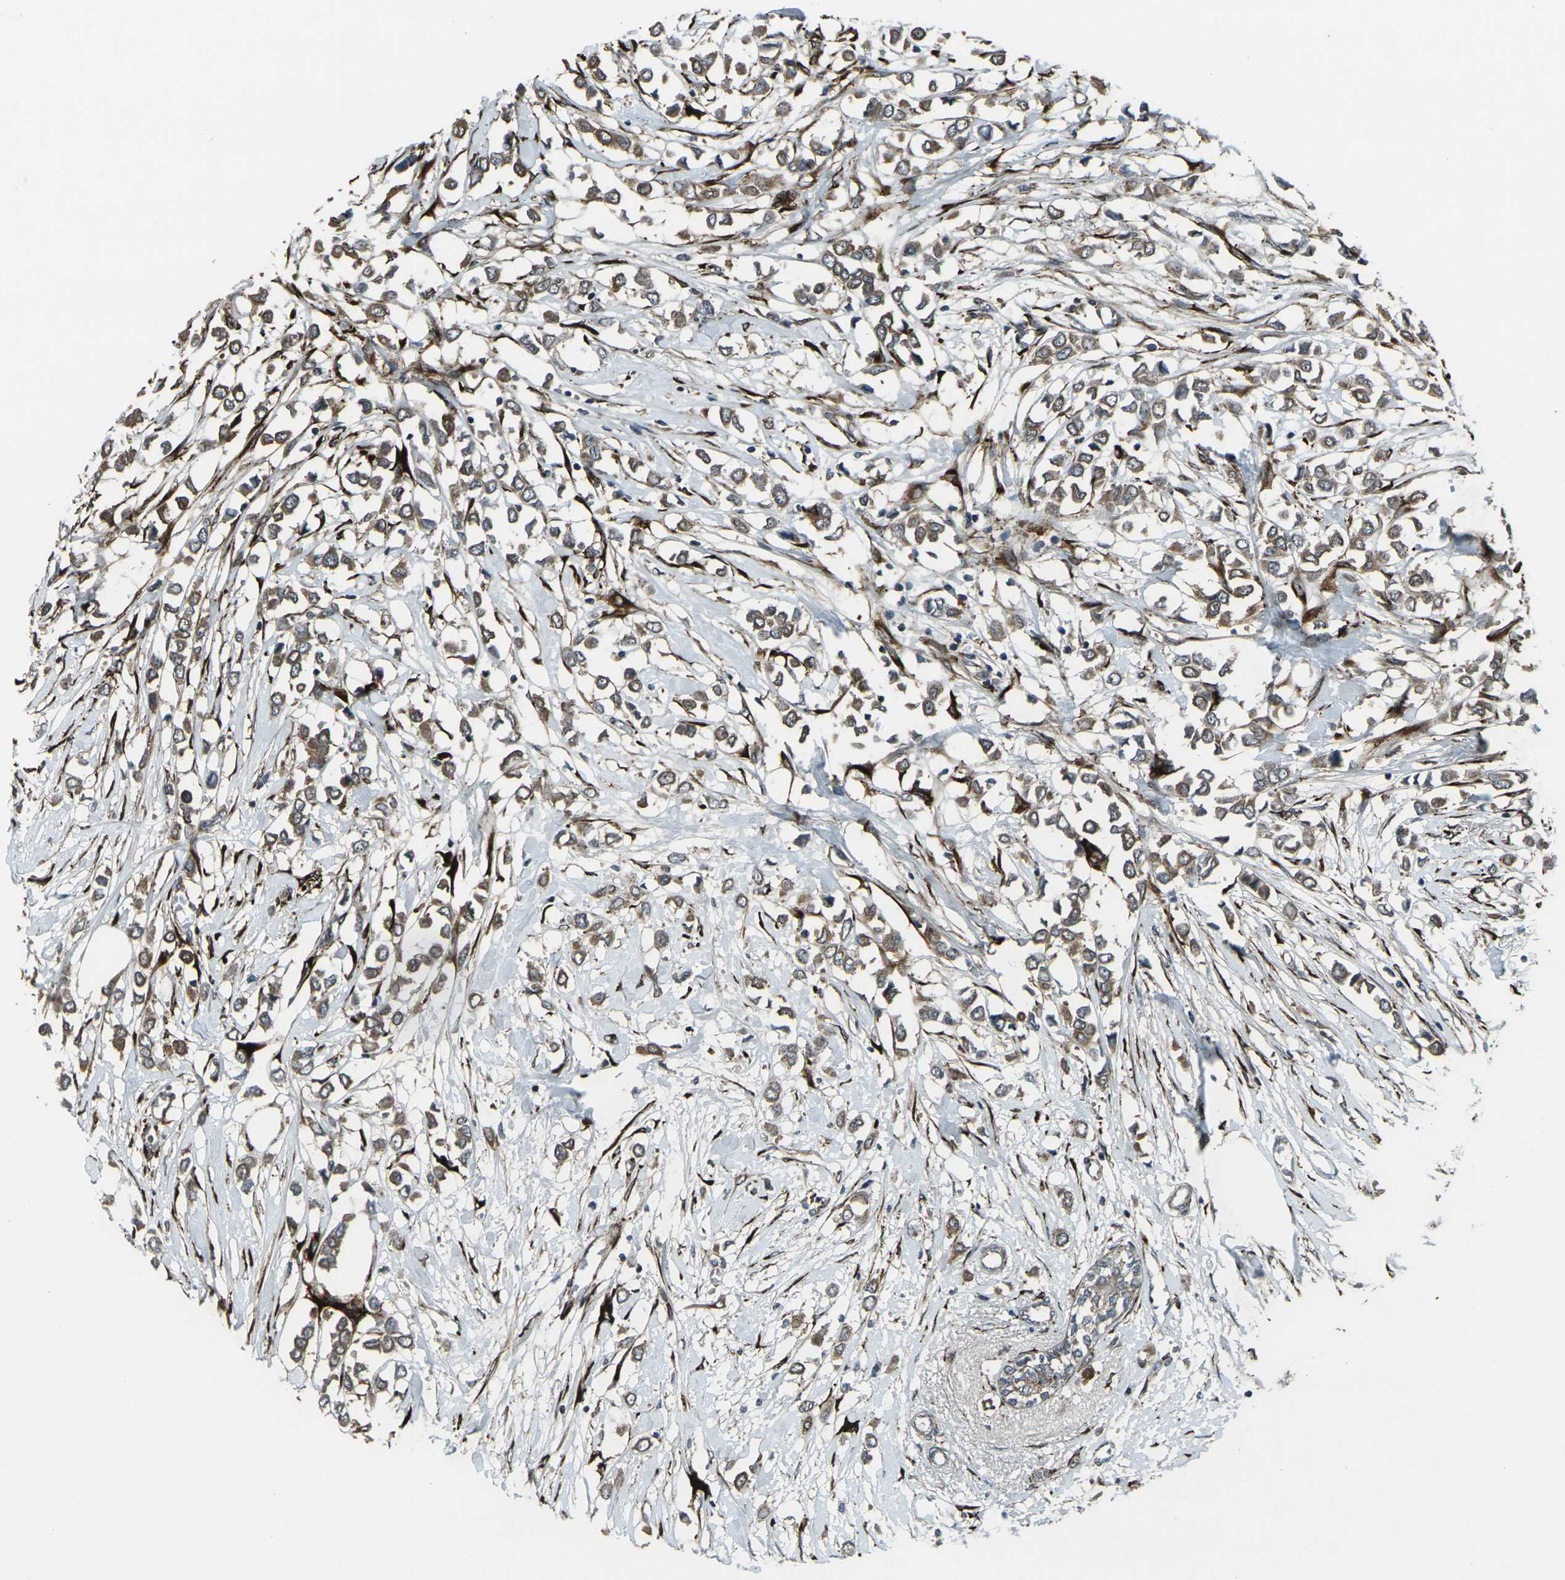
{"staining": {"intensity": "moderate", "quantity": ">75%", "location": "cytoplasmic/membranous"}, "tissue": "breast cancer", "cell_type": "Tumor cells", "image_type": "cancer", "snomed": [{"axis": "morphology", "description": "Lobular carcinoma"}, {"axis": "topography", "description": "Breast"}], "caption": "DAB immunohistochemical staining of human breast lobular carcinoma shows moderate cytoplasmic/membranous protein positivity in approximately >75% of tumor cells. The staining was performed using DAB (3,3'-diaminobenzidine), with brown indicating positive protein expression. Nuclei are stained blue with hematoxylin.", "gene": "LSMEM1", "patient": {"sex": "female", "age": 51}}